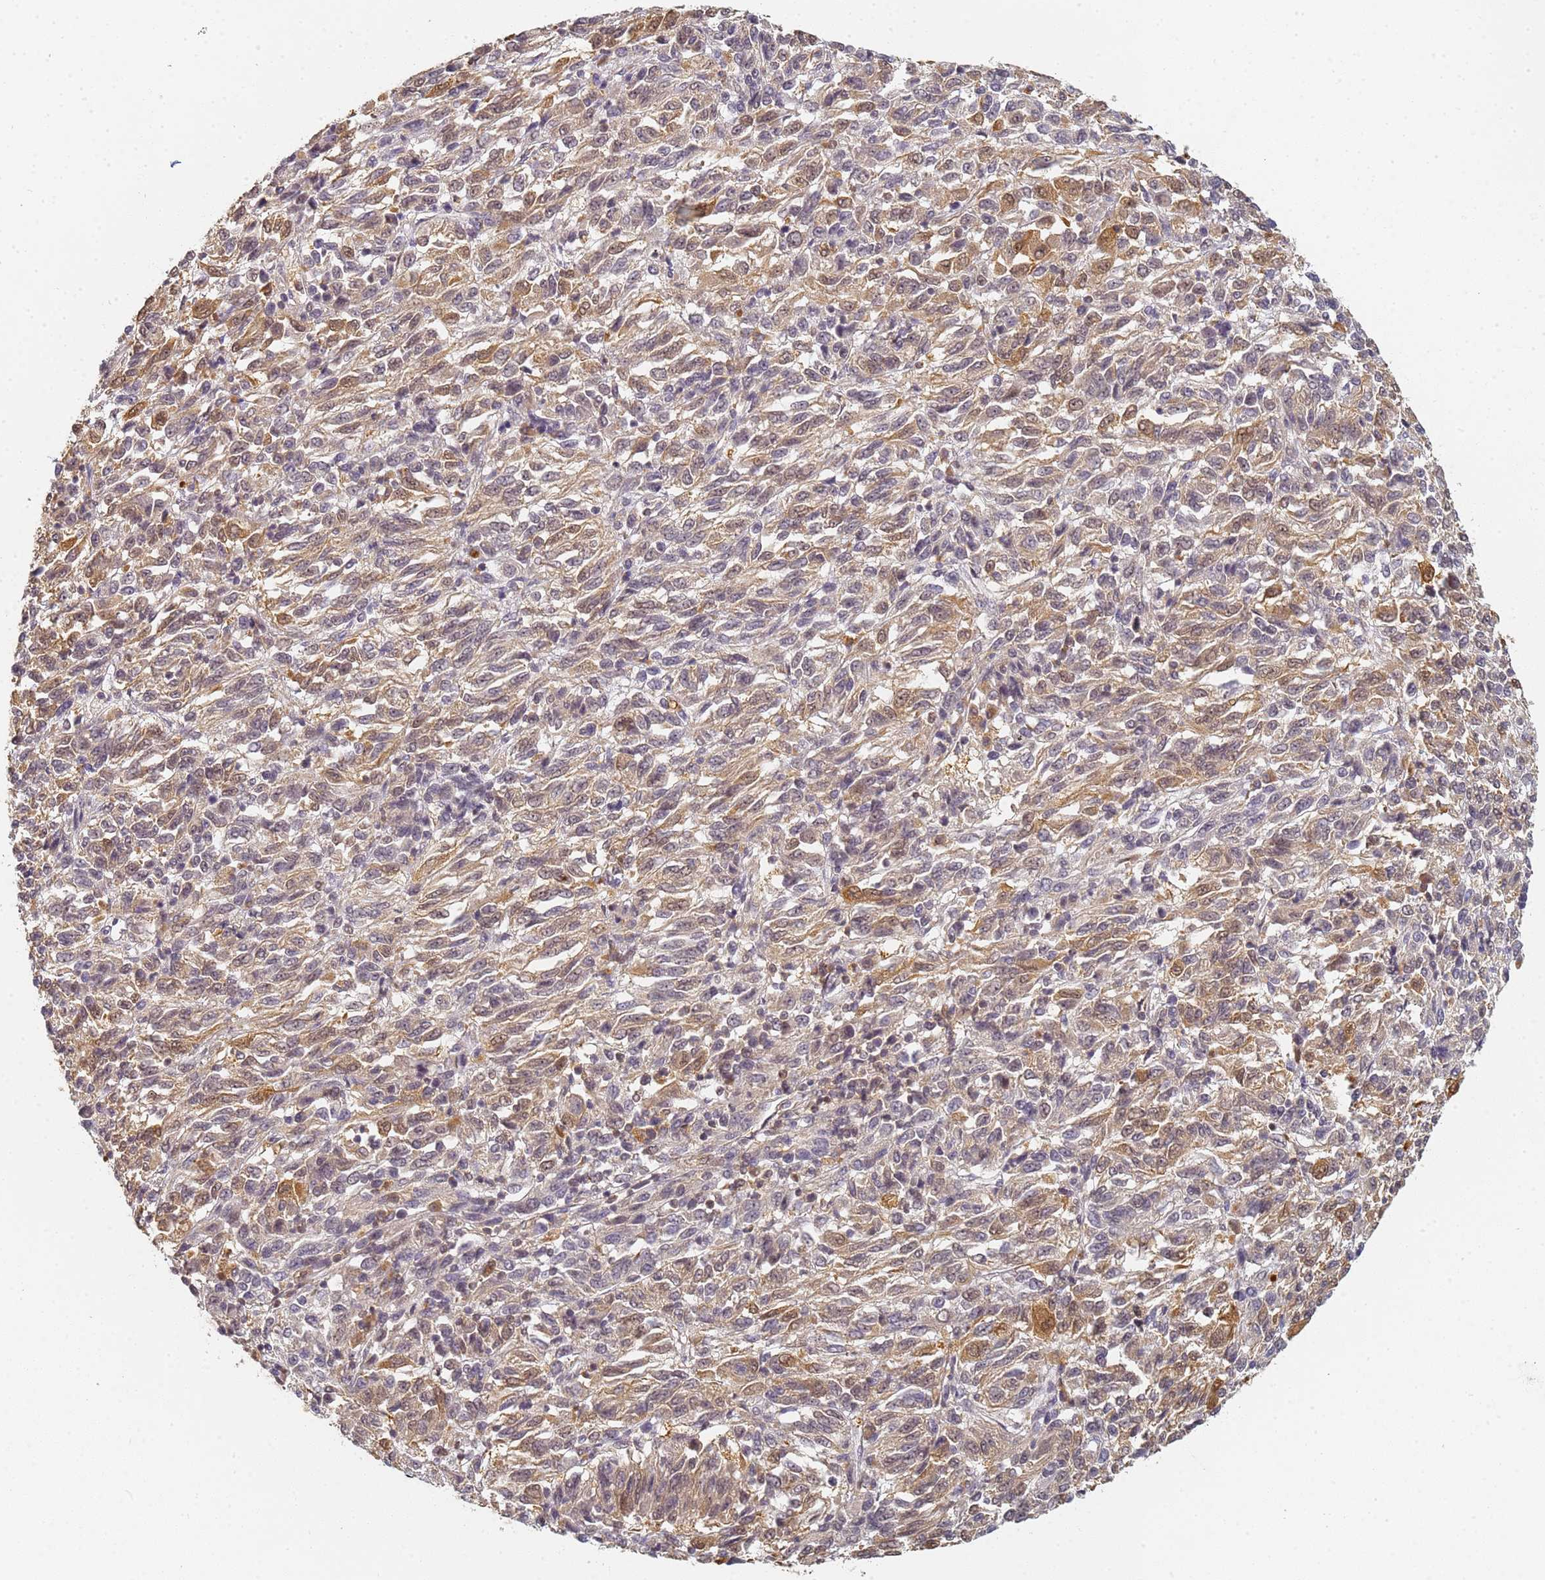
{"staining": {"intensity": "moderate", "quantity": ">75%", "location": "cytoplasmic/membranous,nuclear"}, "tissue": "melanoma", "cell_type": "Tumor cells", "image_type": "cancer", "snomed": [{"axis": "morphology", "description": "Malignant melanoma, Metastatic site"}, {"axis": "topography", "description": "Lung"}], "caption": "Moderate cytoplasmic/membranous and nuclear protein positivity is present in about >75% of tumor cells in malignant melanoma (metastatic site).", "gene": "HMCES", "patient": {"sex": "male", "age": 64}}